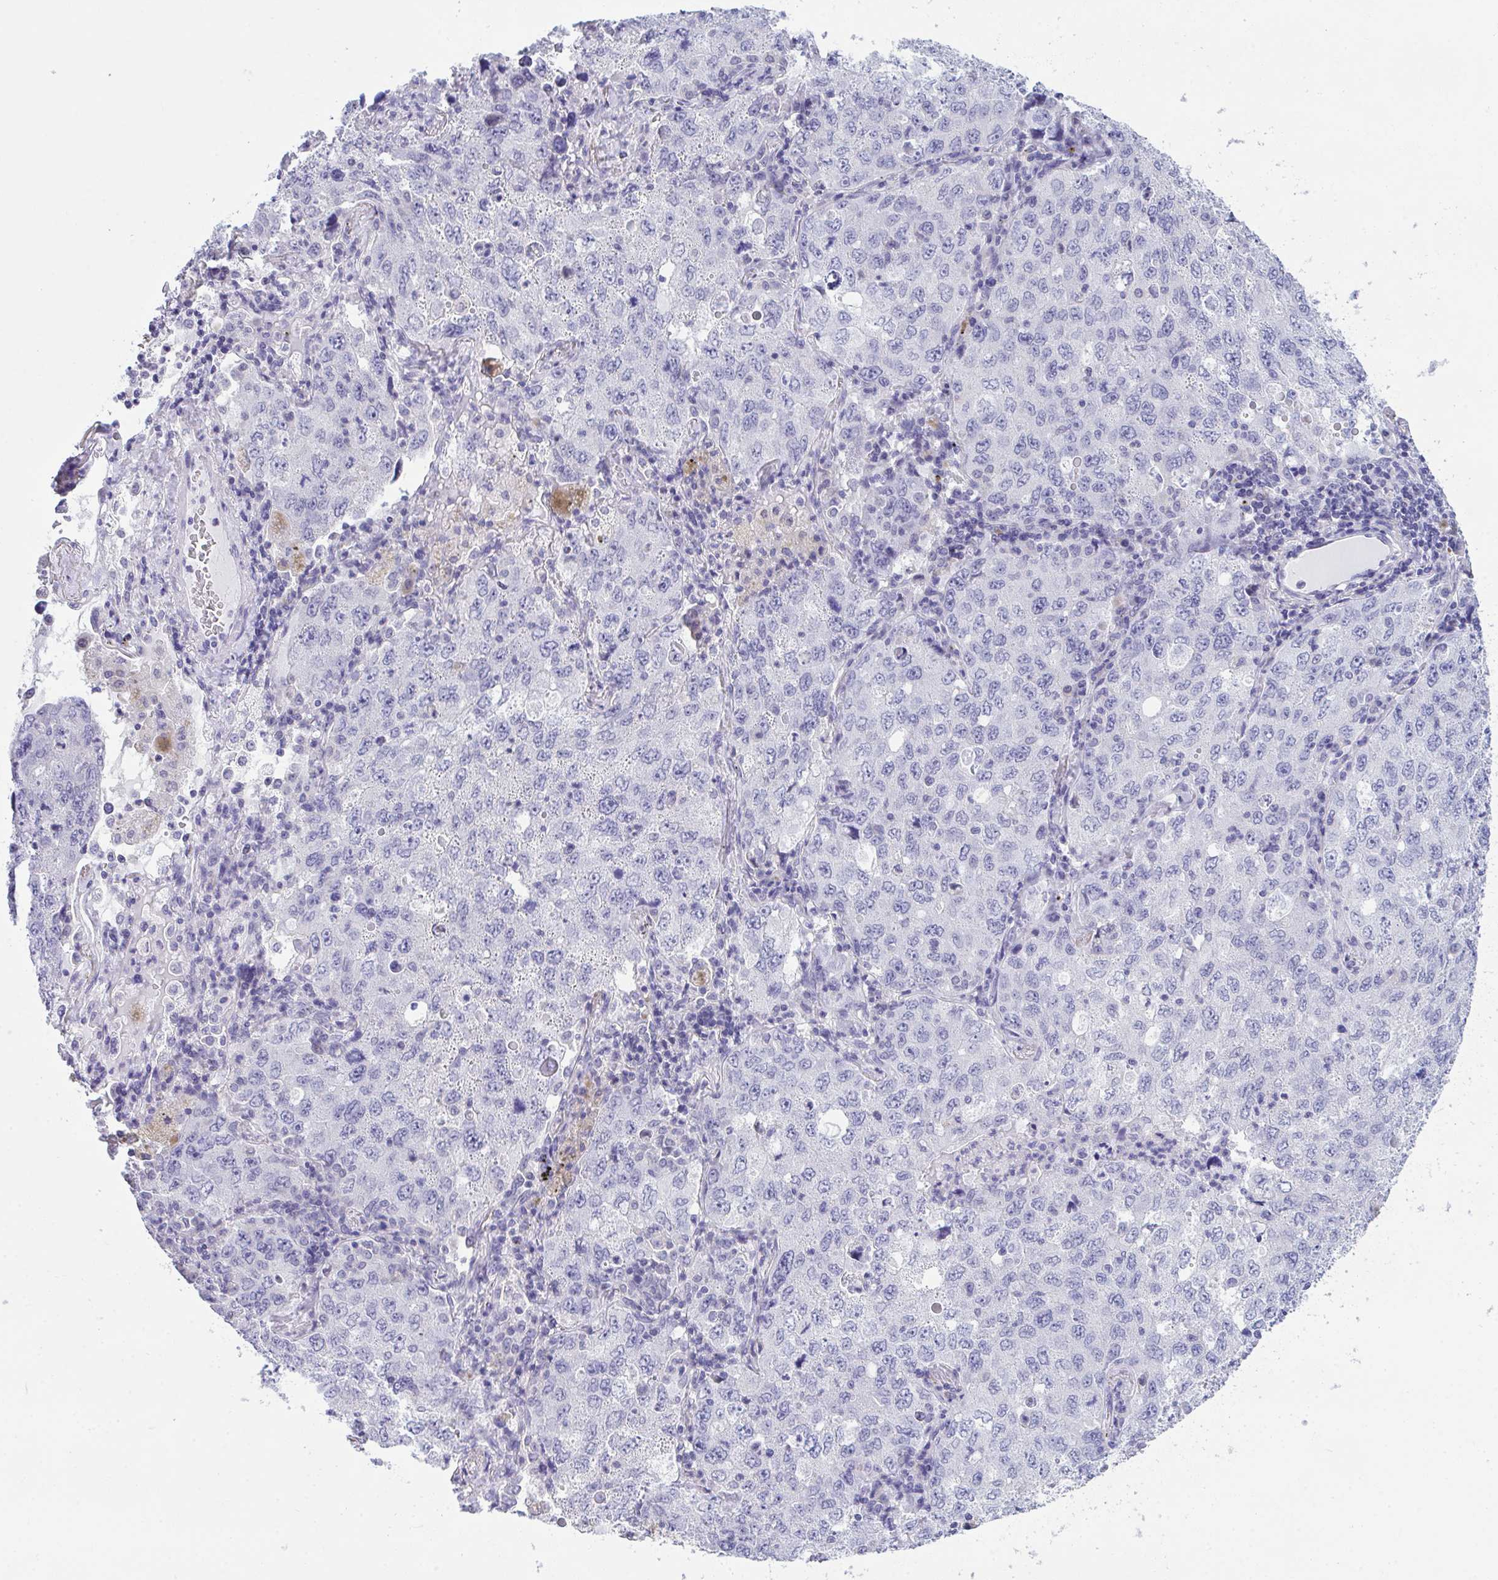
{"staining": {"intensity": "negative", "quantity": "none", "location": "none"}, "tissue": "lung cancer", "cell_type": "Tumor cells", "image_type": "cancer", "snomed": [{"axis": "morphology", "description": "Adenocarcinoma, NOS"}, {"axis": "topography", "description": "Lung"}], "caption": "Image shows no protein positivity in tumor cells of adenocarcinoma (lung) tissue.", "gene": "ATP6V0D2", "patient": {"sex": "female", "age": 57}}